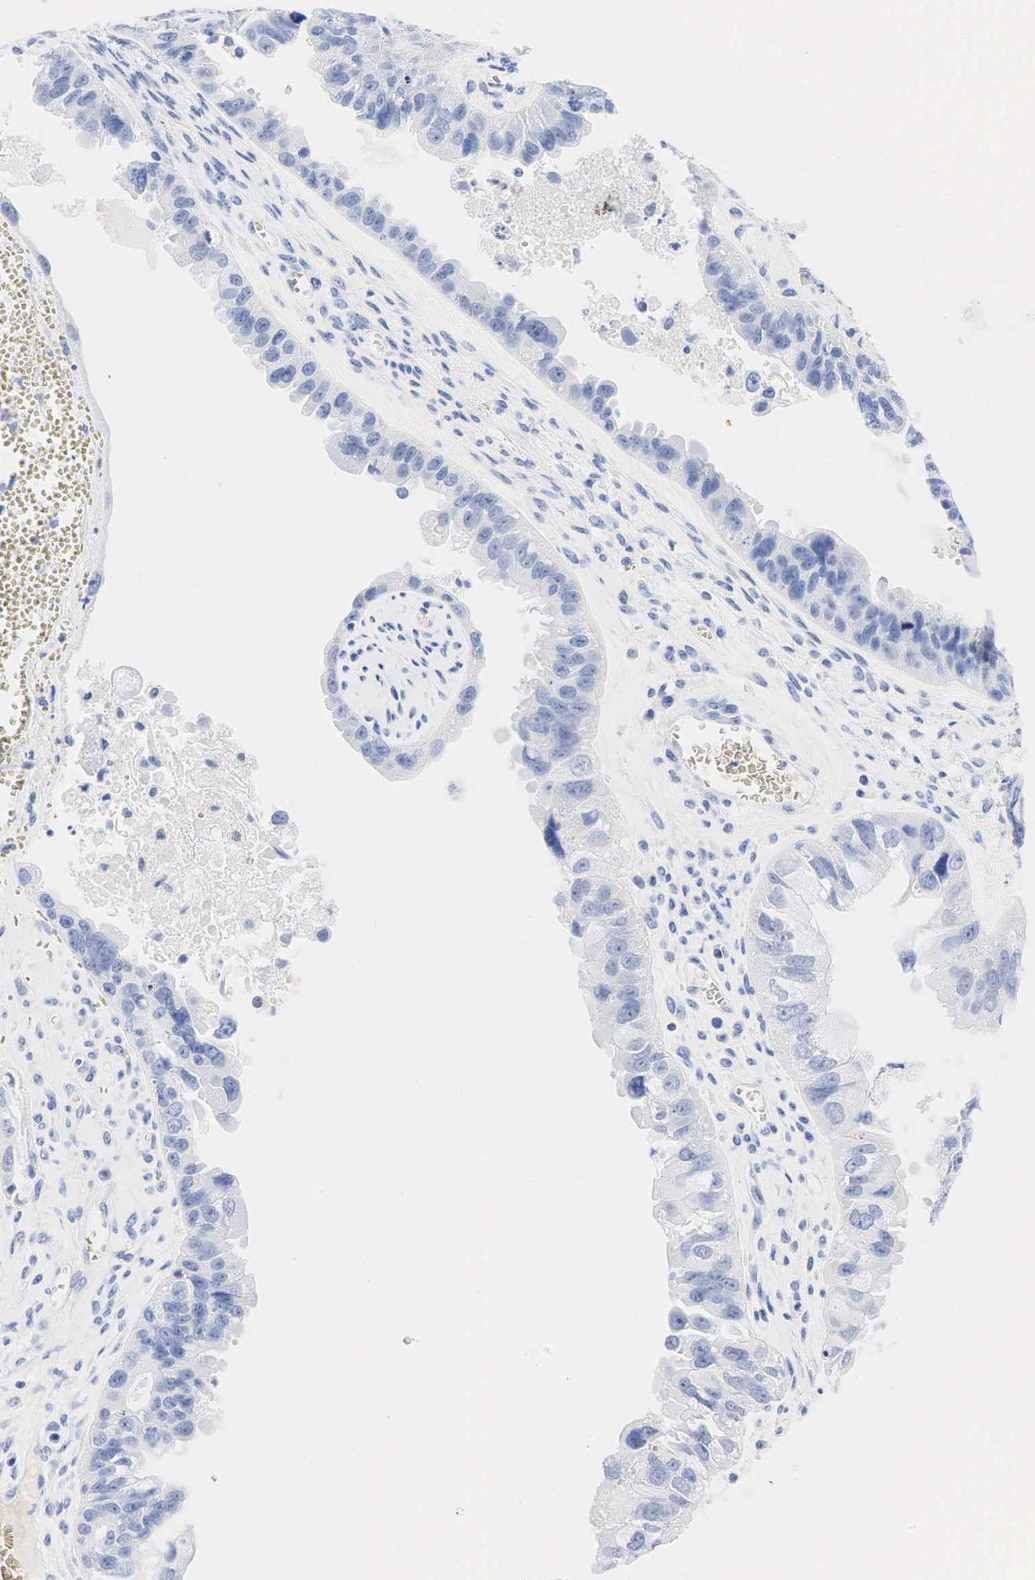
{"staining": {"intensity": "negative", "quantity": "none", "location": "none"}, "tissue": "ovarian cancer", "cell_type": "Tumor cells", "image_type": "cancer", "snomed": [{"axis": "morphology", "description": "Carcinoma, endometroid"}, {"axis": "topography", "description": "Ovary"}], "caption": "This is an immunohistochemistry image of ovarian cancer (endometroid carcinoma). There is no staining in tumor cells.", "gene": "NKX2-1", "patient": {"sex": "female", "age": 85}}